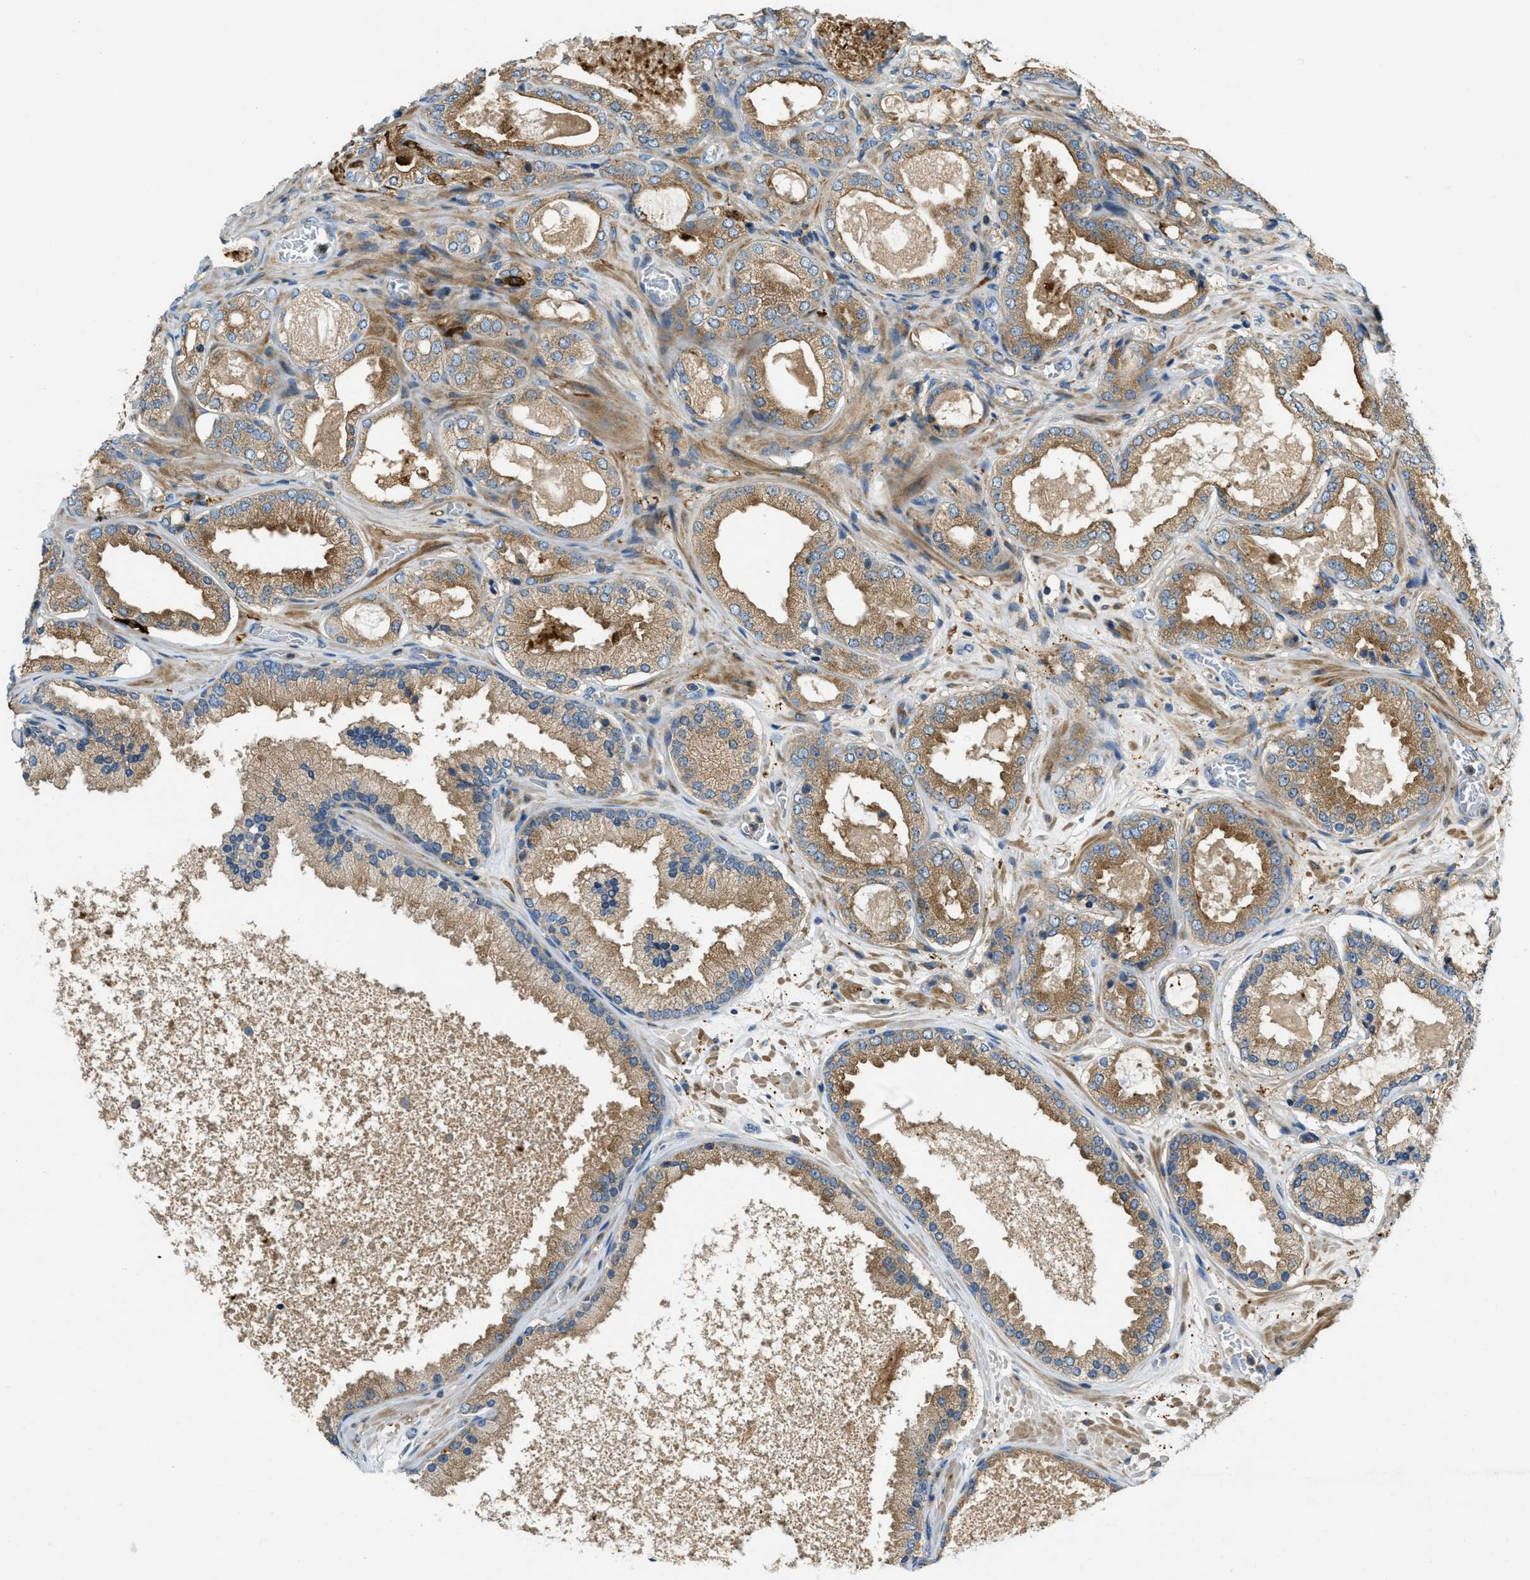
{"staining": {"intensity": "moderate", "quantity": ">75%", "location": "cytoplasmic/membranous"}, "tissue": "prostate cancer", "cell_type": "Tumor cells", "image_type": "cancer", "snomed": [{"axis": "morphology", "description": "Adenocarcinoma, High grade"}, {"axis": "topography", "description": "Prostate"}], "caption": "Brown immunohistochemical staining in adenocarcinoma (high-grade) (prostate) shows moderate cytoplasmic/membranous staining in approximately >75% of tumor cells.", "gene": "RFFL", "patient": {"sex": "male", "age": 65}}